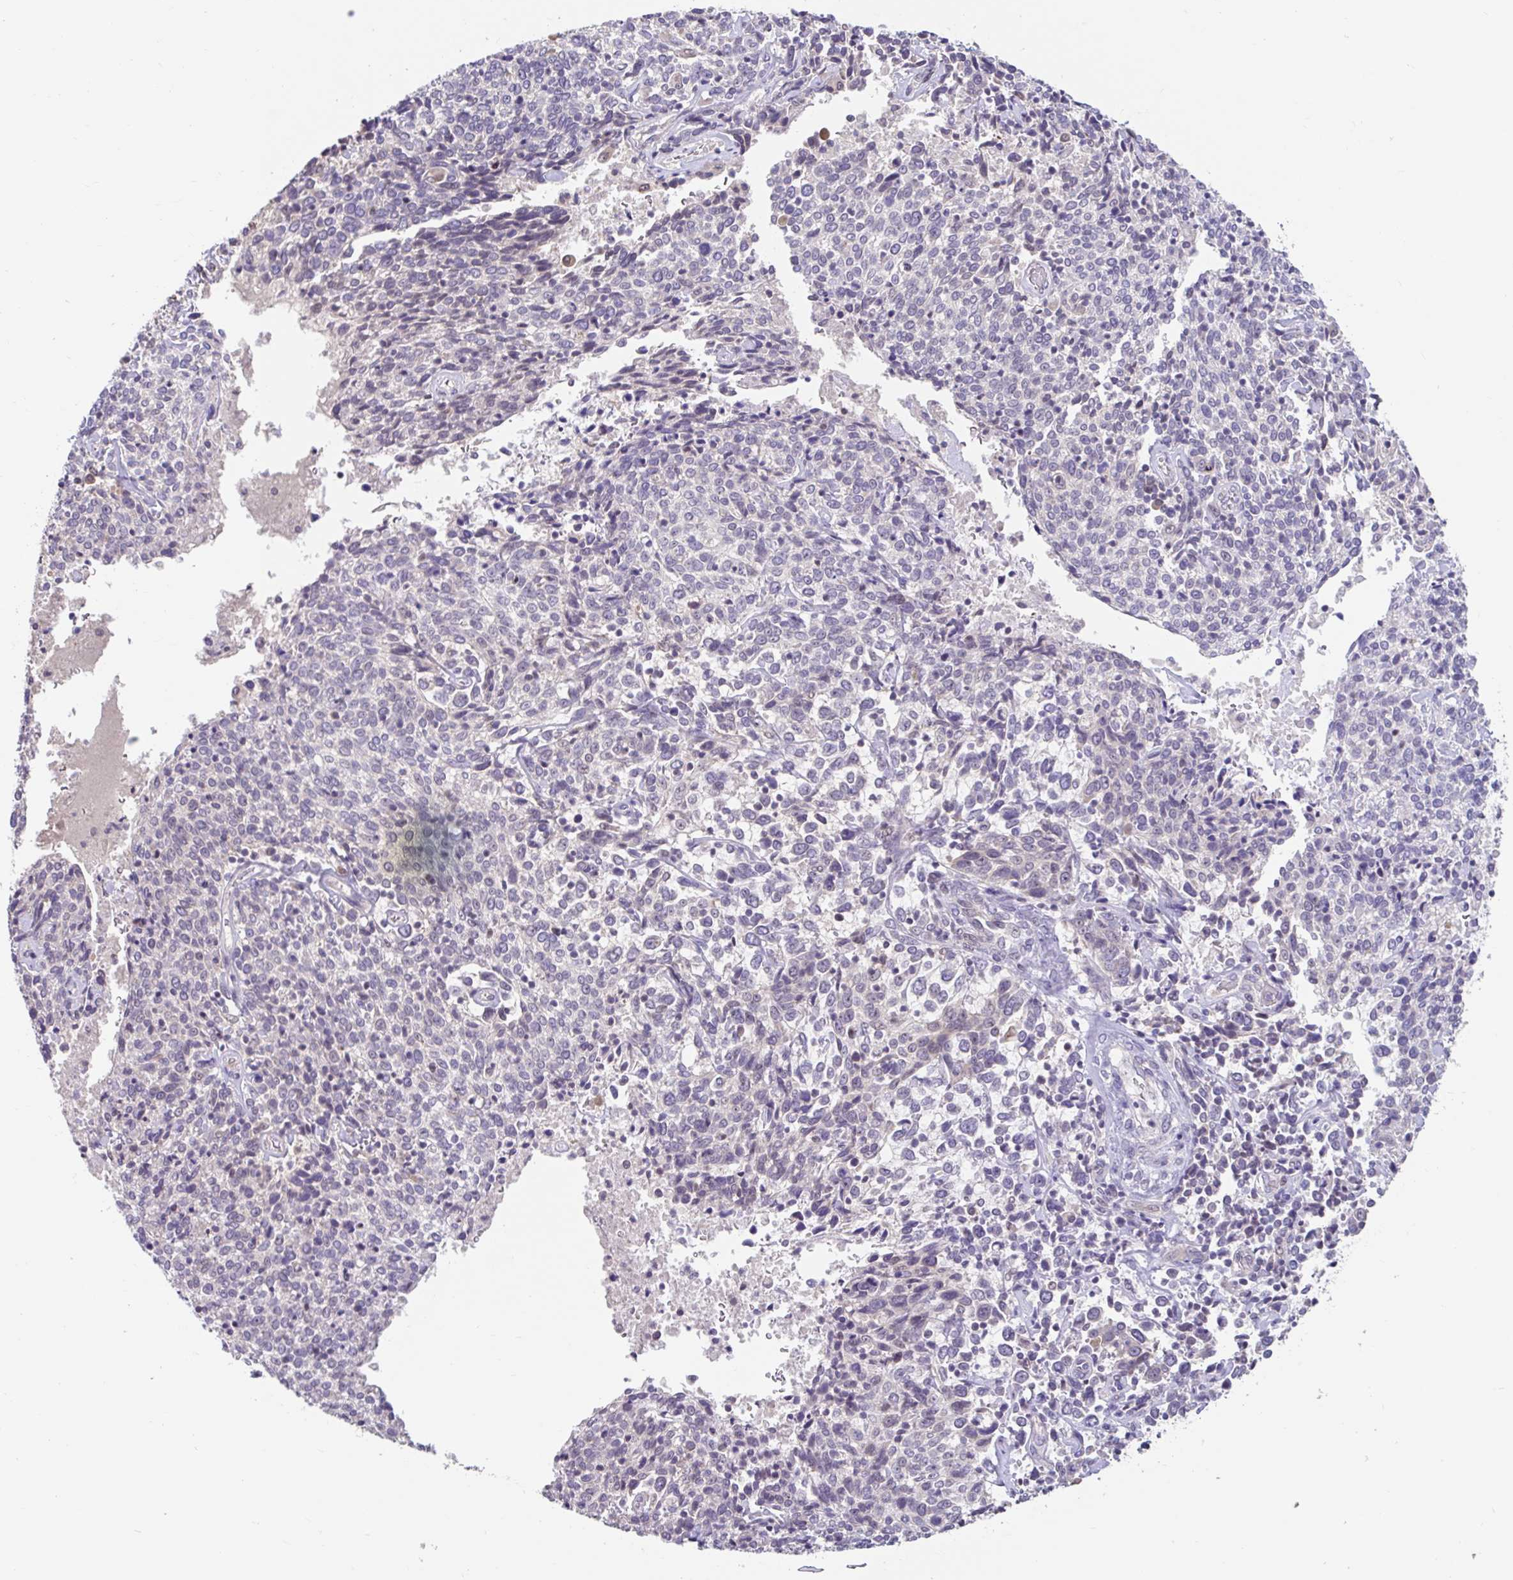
{"staining": {"intensity": "negative", "quantity": "none", "location": "none"}, "tissue": "cervical cancer", "cell_type": "Tumor cells", "image_type": "cancer", "snomed": [{"axis": "morphology", "description": "Squamous cell carcinoma, NOS"}, {"axis": "topography", "description": "Cervix"}], "caption": "Tumor cells are negative for protein expression in human squamous cell carcinoma (cervical). The staining is performed using DAB brown chromogen with nuclei counter-stained in using hematoxylin.", "gene": "NT5C1B", "patient": {"sex": "female", "age": 46}}